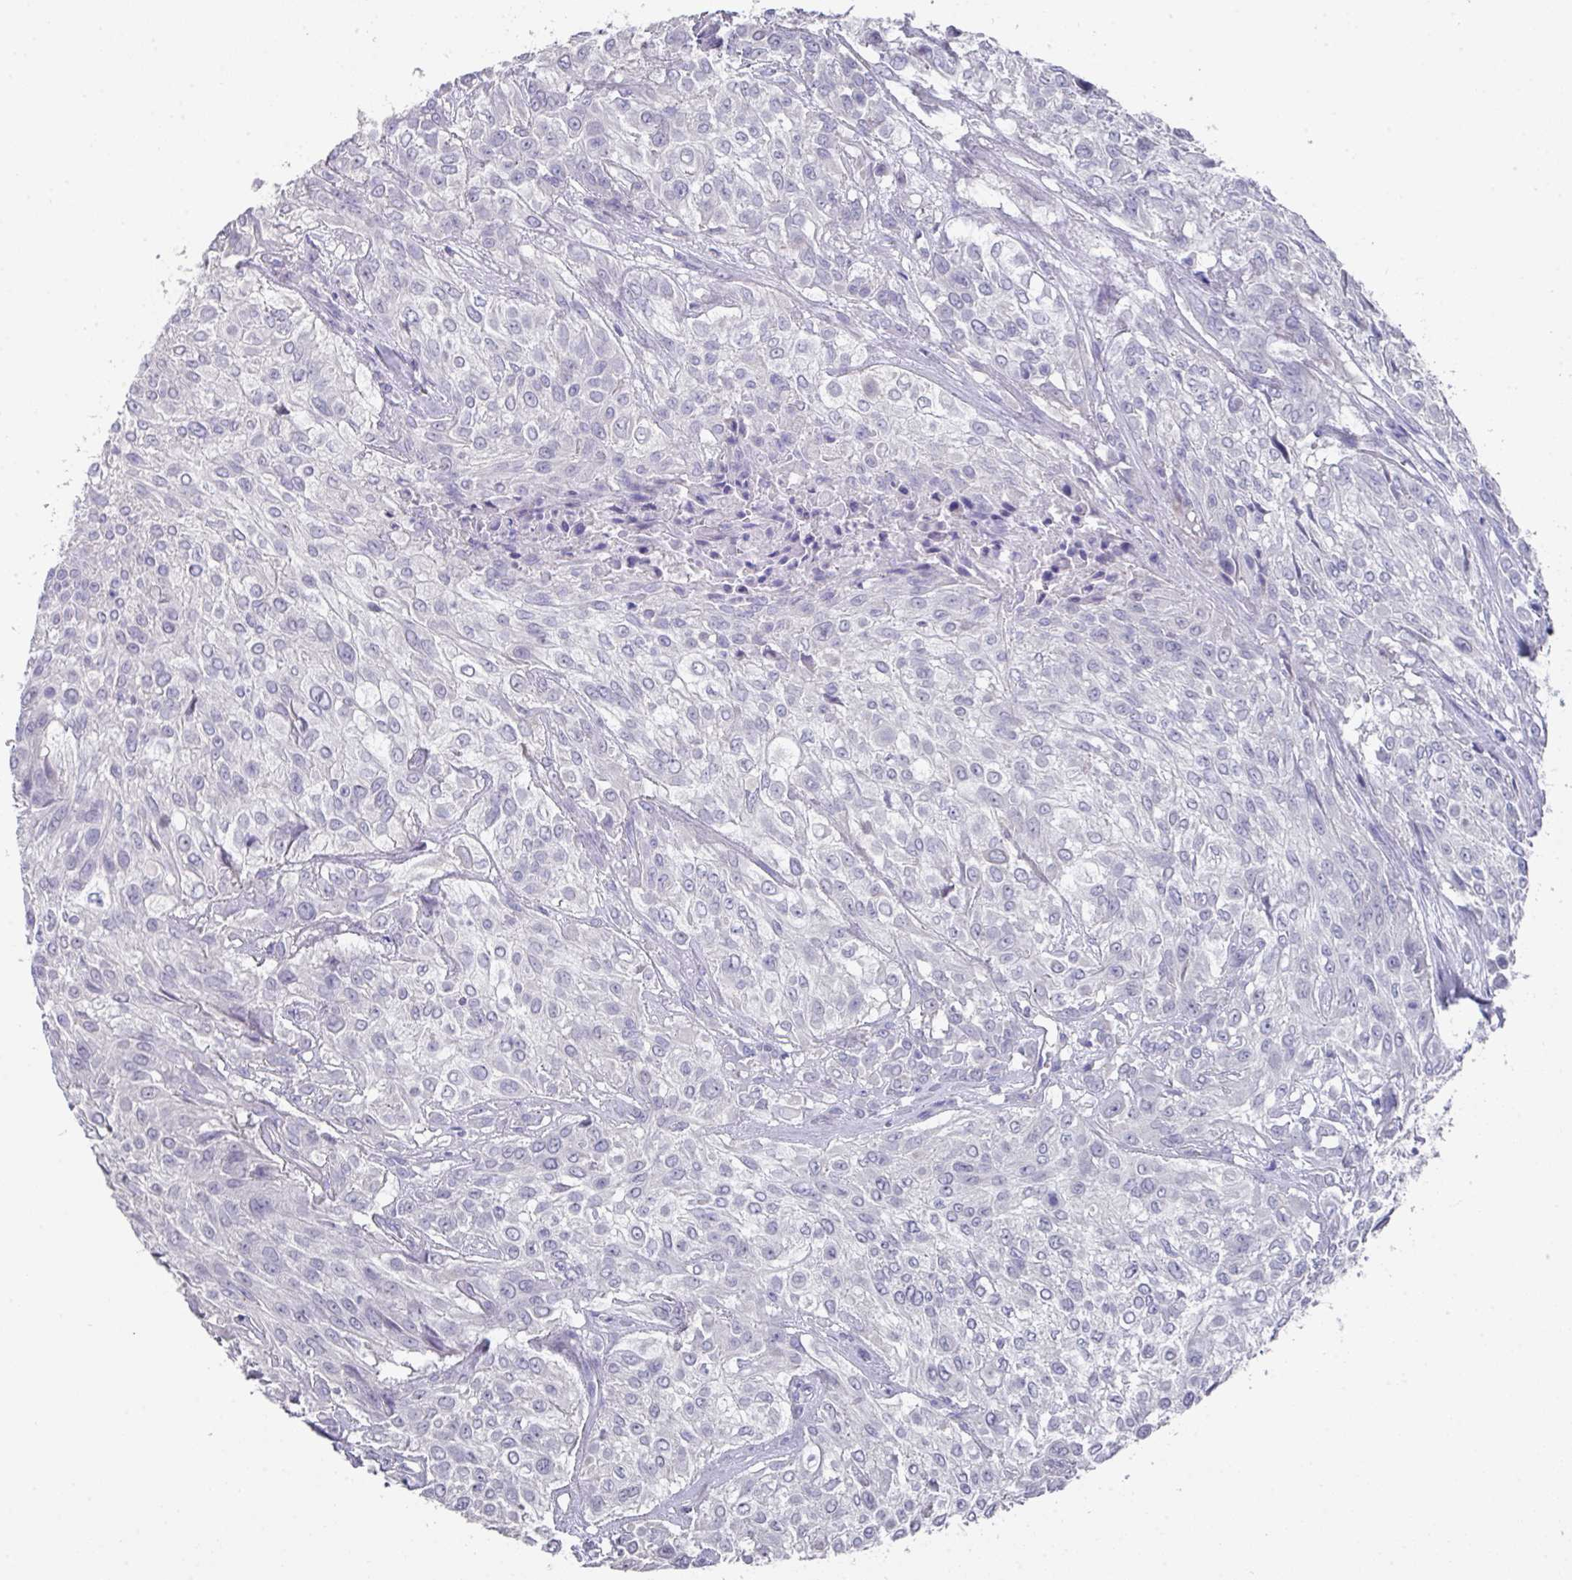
{"staining": {"intensity": "negative", "quantity": "none", "location": "none"}, "tissue": "urothelial cancer", "cell_type": "Tumor cells", "image_type": "cancer", "snomed": [{"axis": "morphology", "description": "Urothelial carcinoma, High grade"}, {"axis": "topography", "description": "Urinary bladder"}], "caption": "Immunohistochemistry of human urothelial carcinoma (high-grade) demonstrates no positivity in tumor cells. The staining is performed using DAB brown chromogen with nuclei counter-stained in using hematoxylin.", "gene": "DAZL", "patient": {"sex": "male", "age": 57}}